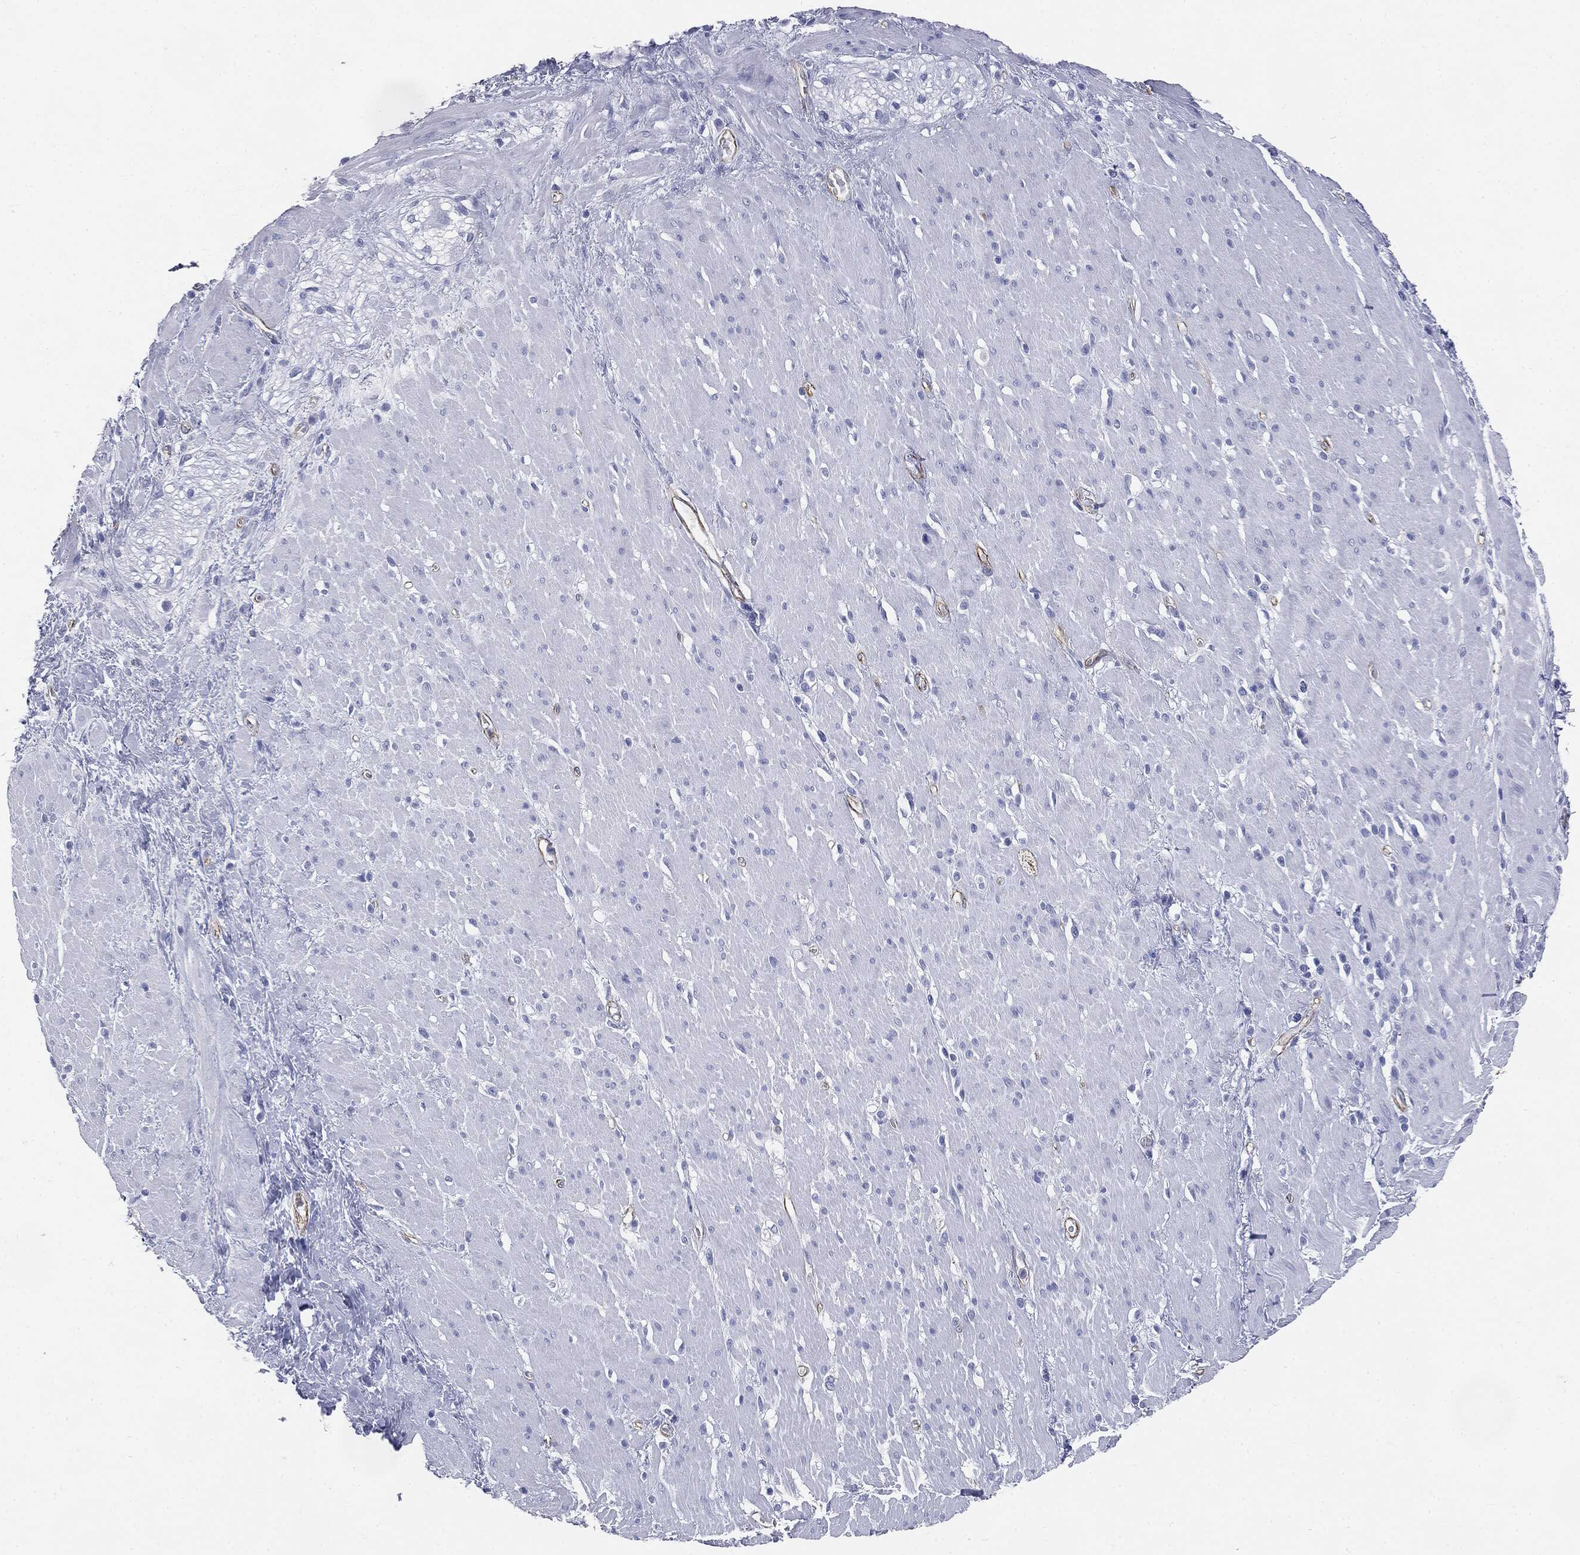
{"staining": {"intensity": "negative", "quantity": "none", "location": "none"}, "tissue": "smooth muscle", "cell_type": "Smooth muscle cells", "image_type": "normal", "snomed": [{"axis": "morphology", "description": "Normal tissue, NOS"}, {"axis": "topography", "description": "Soft tissue"}, {"axis": "topography", "description": "Smooth muscle"}], "caption": "DAB immunohistochemical staining of normal smooth muscle shows no significant expression in smooth muscle cells.", "gene": "MUC5AC", "patient": {"sex": "male", "age": 72}}